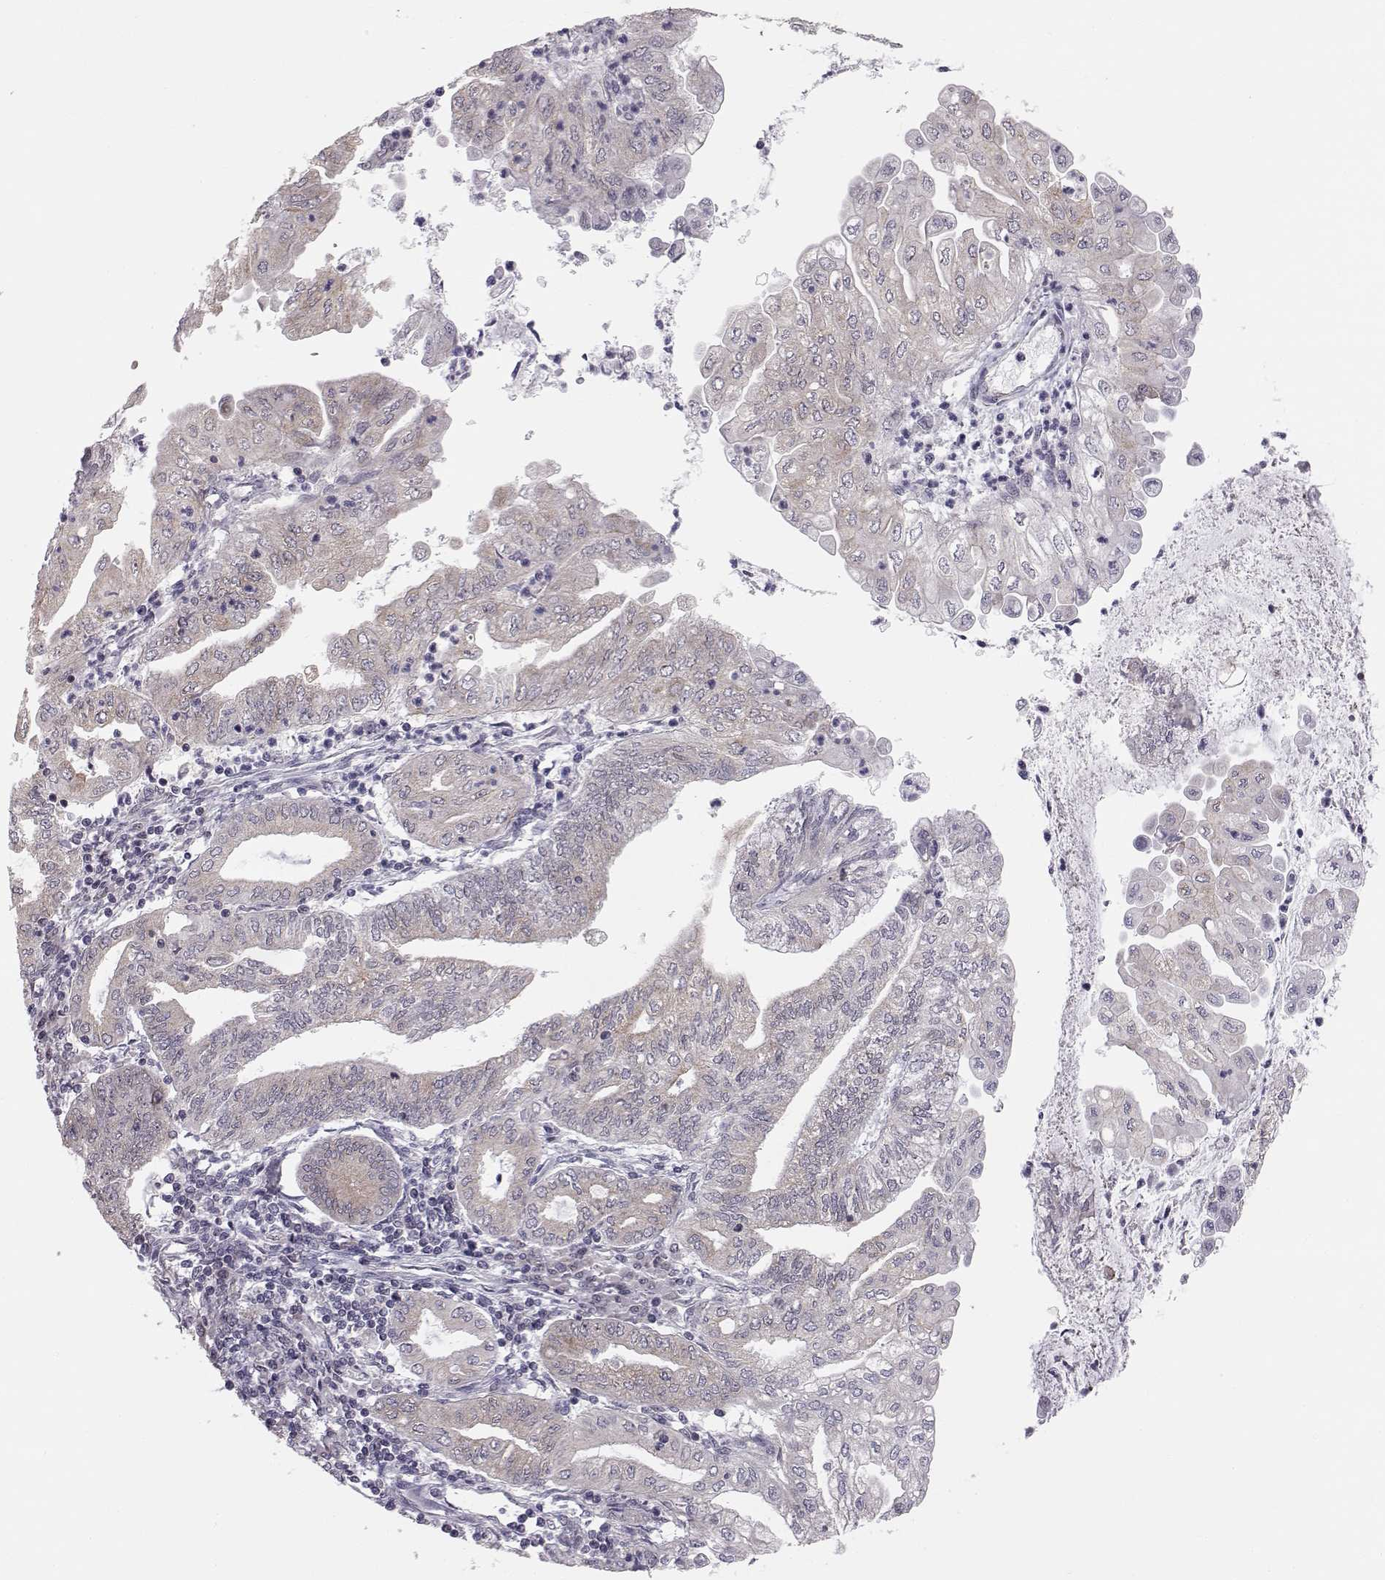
{"staining": {"intensity": "weak", "quantity": ">75%", "location": "cytoplasmic/membranous"}, "tissue": "endometrial cancer", "cell_type": "Tumor cells", "image_type": "cancer", "snomed": [{"axis": "morphology", "description": "Adenocarcinoma, NOS"}, {"axis": "topography", "description": "Endometrium"}], "caption": "Adenocarcinoma (endometrial) stained with immunohistochemistry (IHC) demonstrates weak cytoplasmic/membranous expression in about >75% of tumor cells.", "gene": "KIF13B", "patient": {"sex": "female", "age": 55}}